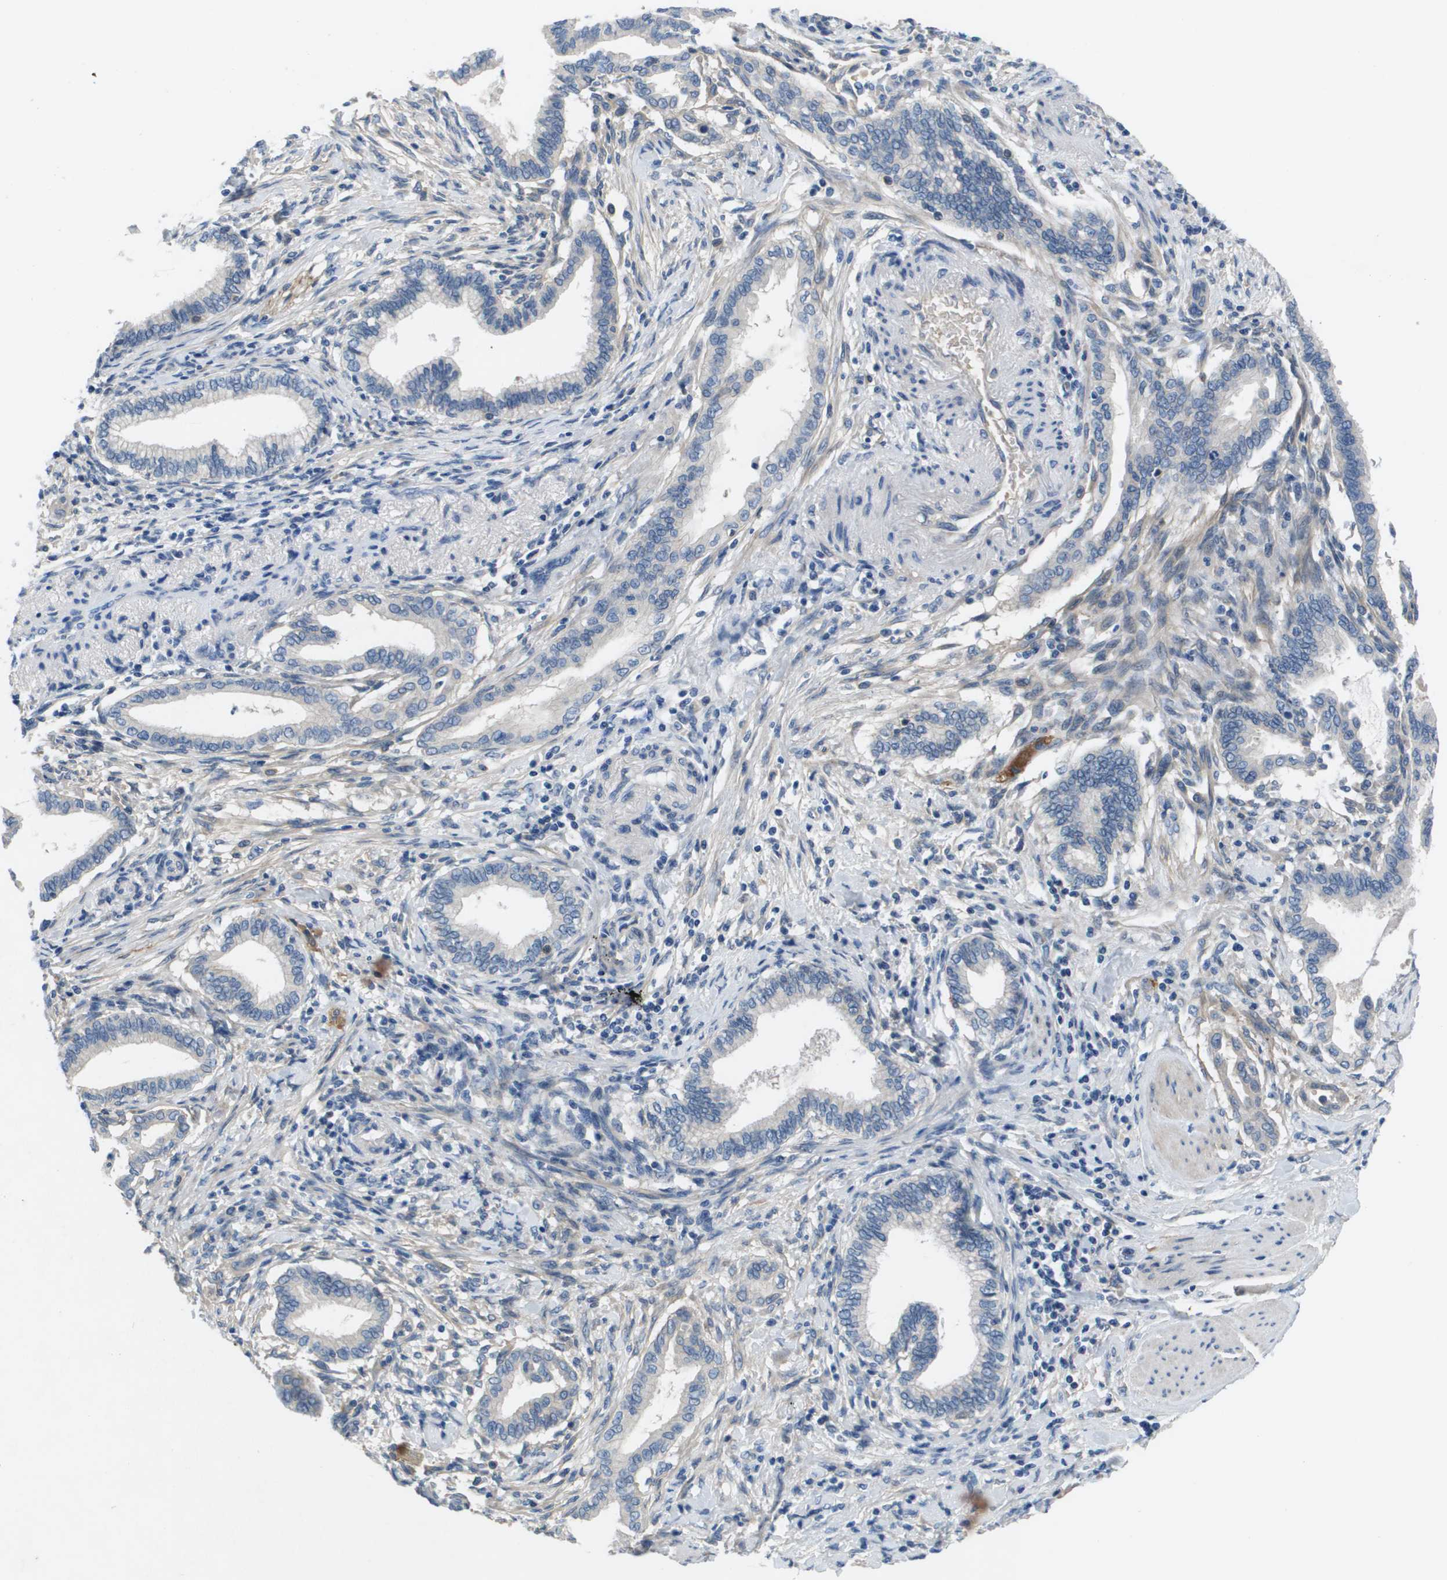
{"staining": {"intensity": "negative", "quantity": "none", "location": "none"}, "tissue": "pancreatic cancer", "cell_type": "Tumor cells", "image_type": "cancer", "snomed": [{"axis": "morphology", "description": "Adenocarcinoma, NOS"}, {"axis": "topography", "description": "Pancreas"}], "caption": "The micrograph demonstrates no staining of tumor cells in pancreatic cancer (adenocarcinoma).", "gene": "NCS1", "patient": {"sex": "female", "age": 64}}